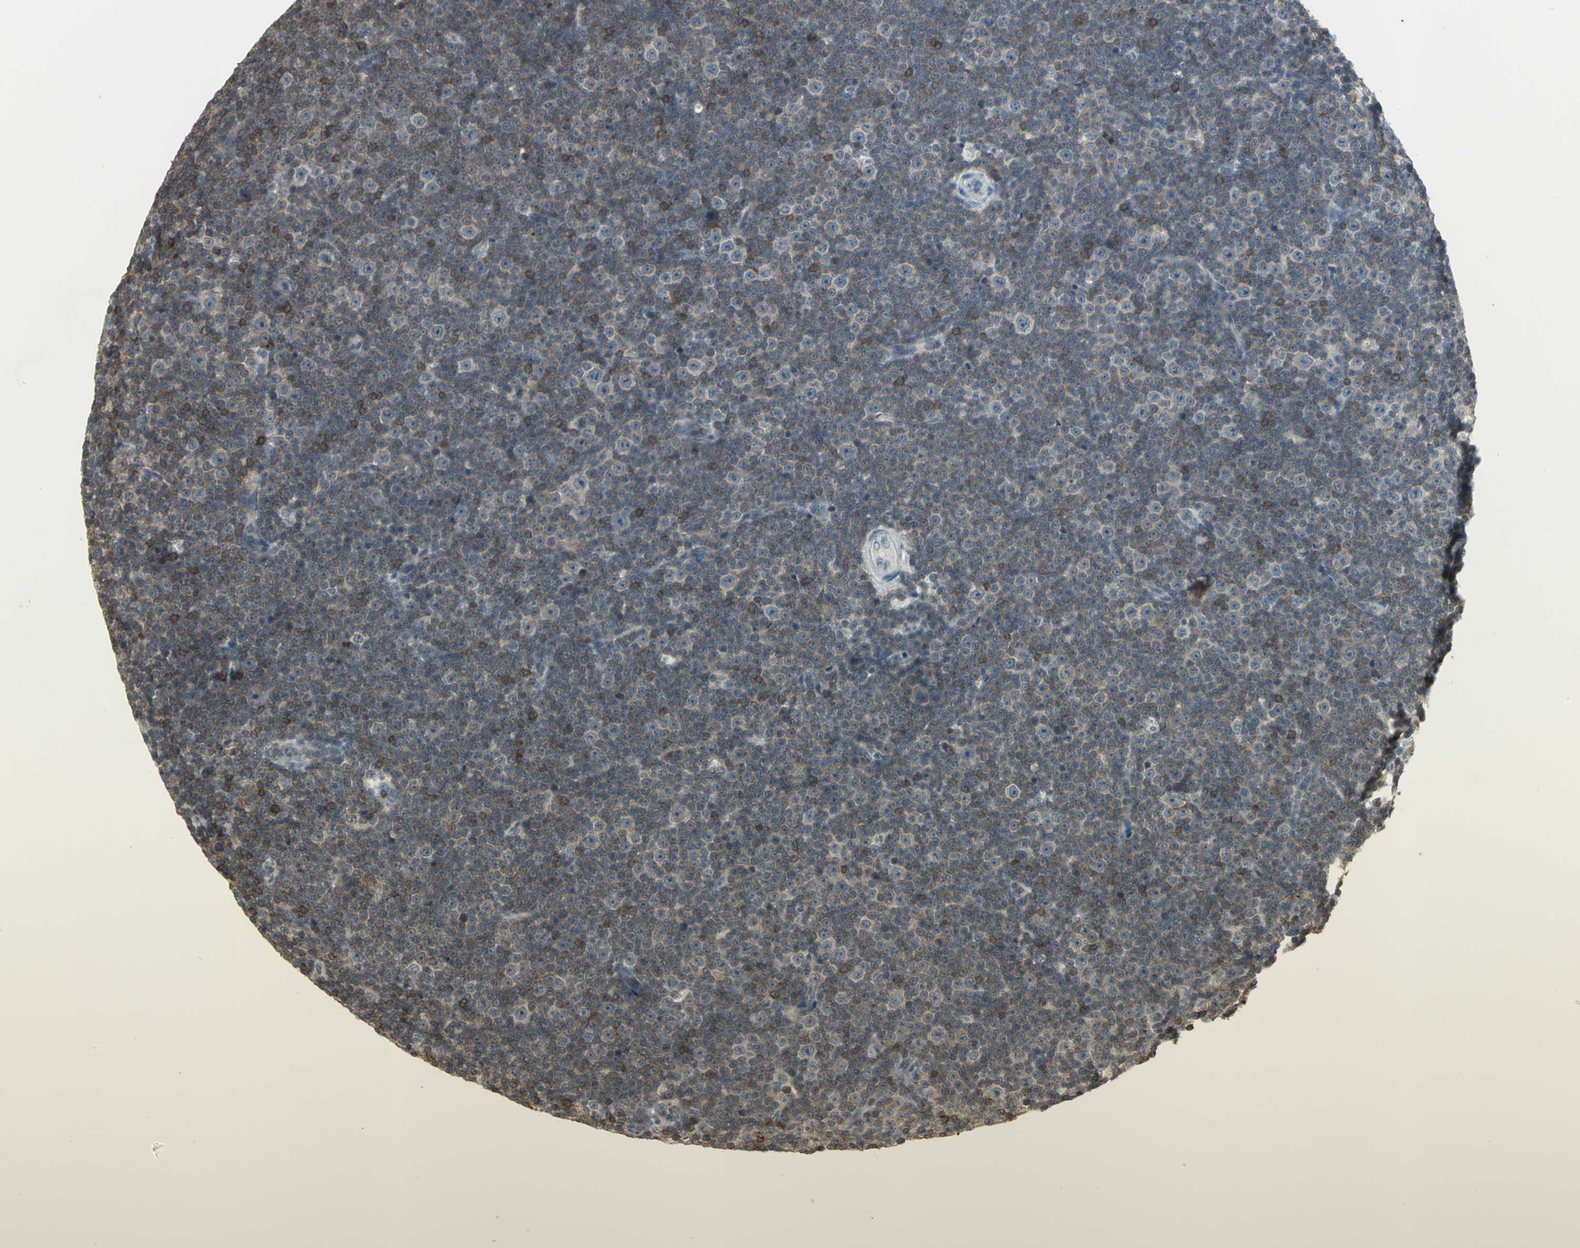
{"staining": {"intensity": "weak", "quantity": "25%-75%", "location": "cytoplasmic/membranous"}, "tissue": "lymphoma", "cell_type": "Tumor cells", "image_type": "cancer", "snomed": [{"axis": "morphology", "description": "Malignant lymphoma, non-Hodgkin's type, Low grade"}, {"axis": "topography", "description": "Lymph node"}], "caption": "A brown stain highlights weak cytoplasmic/membranous expression of a protein in human malignant lymphoma, non-Hodgkin's type (low-grade) tumor cells.", "gene": "IL16", "patient": {"sex": "female", "age": 67}}